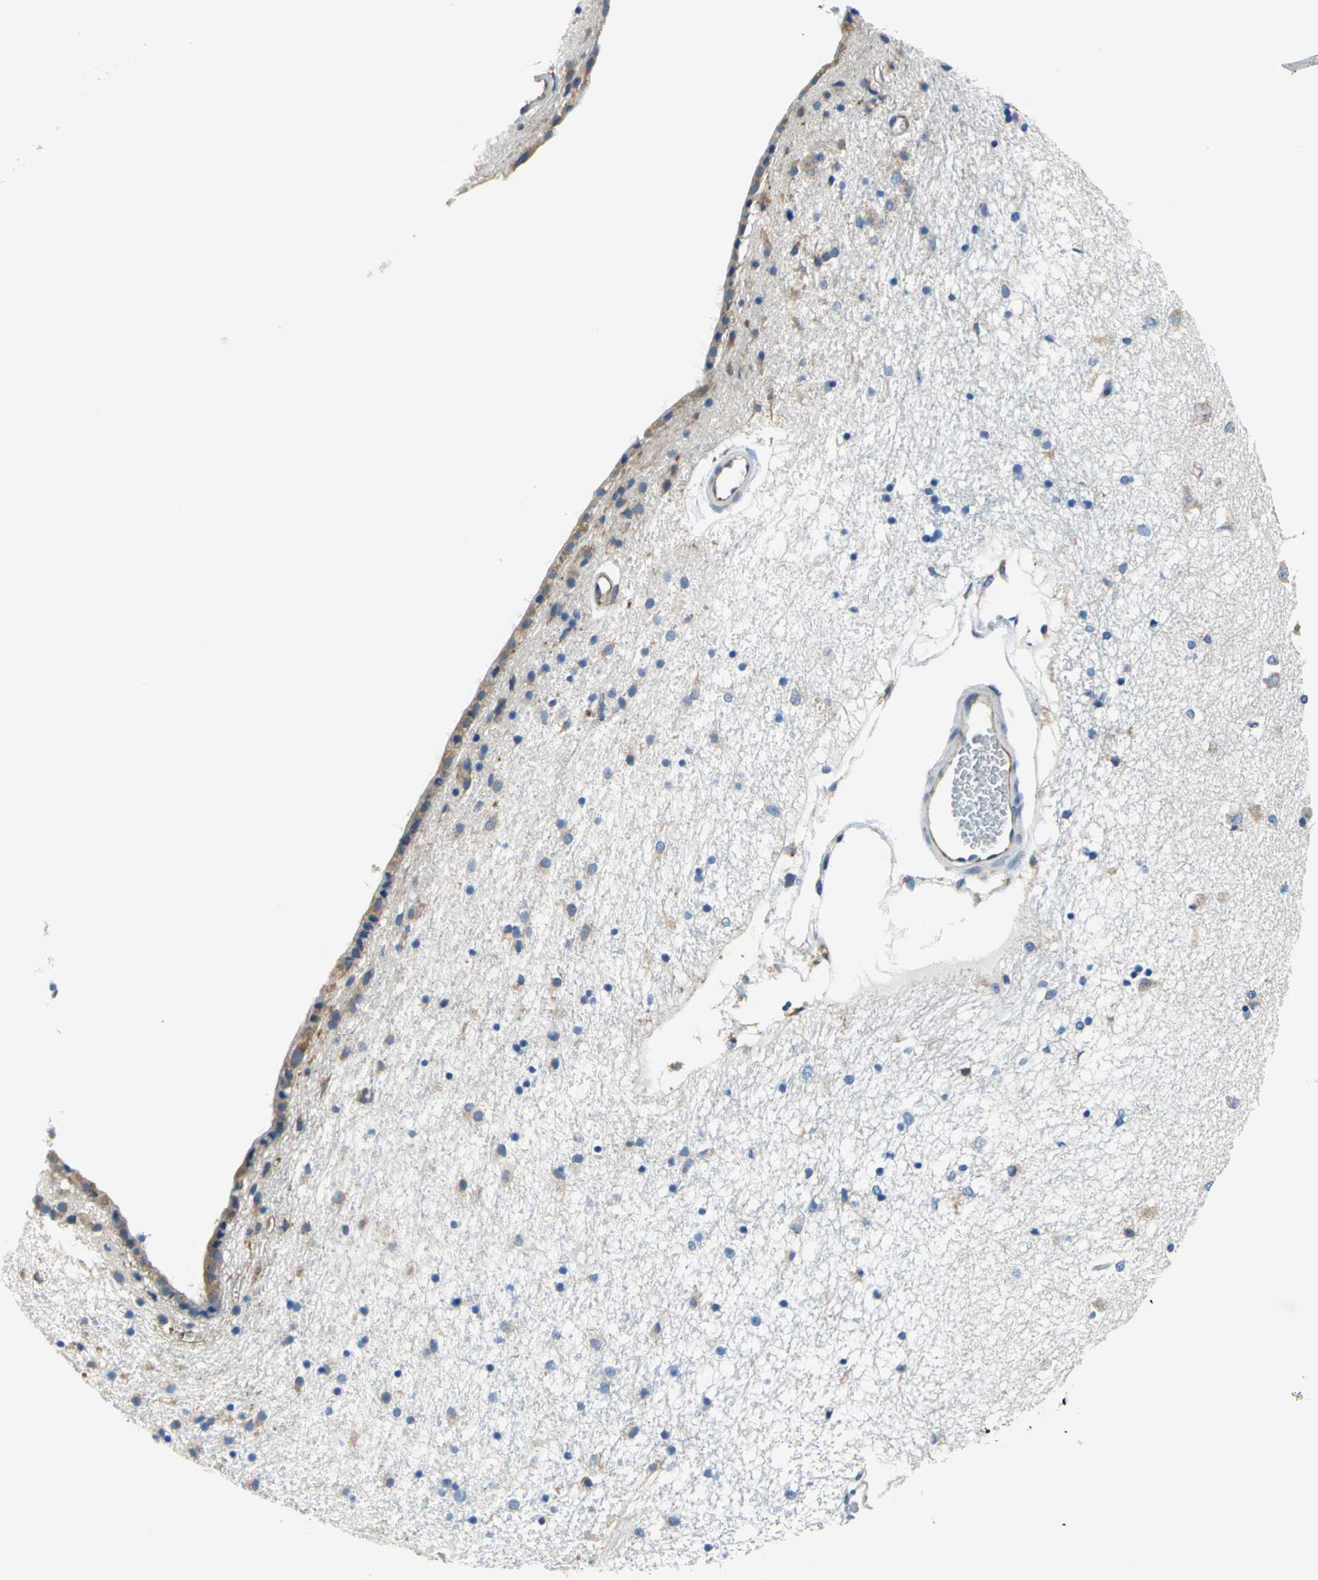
{"staining": {"intensity": "moderate", "quantity": "<25%", "location": "cytoplasmic/membranous"}, "tissue": "caudate", "cell_type": "Glial cells", "image_type": "normal", "snomed": [{"axis": "morphology", "description": "Normal tissue, NOS"}, {"axis": "topography", "description": "Lateral ventricle wall"}], "caption": "An immunohistochemistry histopathology image of unremarkable tissue is shown. Protein staining in brown highlights moderate cytoplasmic/membranous positivity in caudate within glial cells. (brown staining indicates protein expression, while blue staining denotes nuclei).", "gene": "TRIM25", "patient": {"sex": "female", "age": 54}}